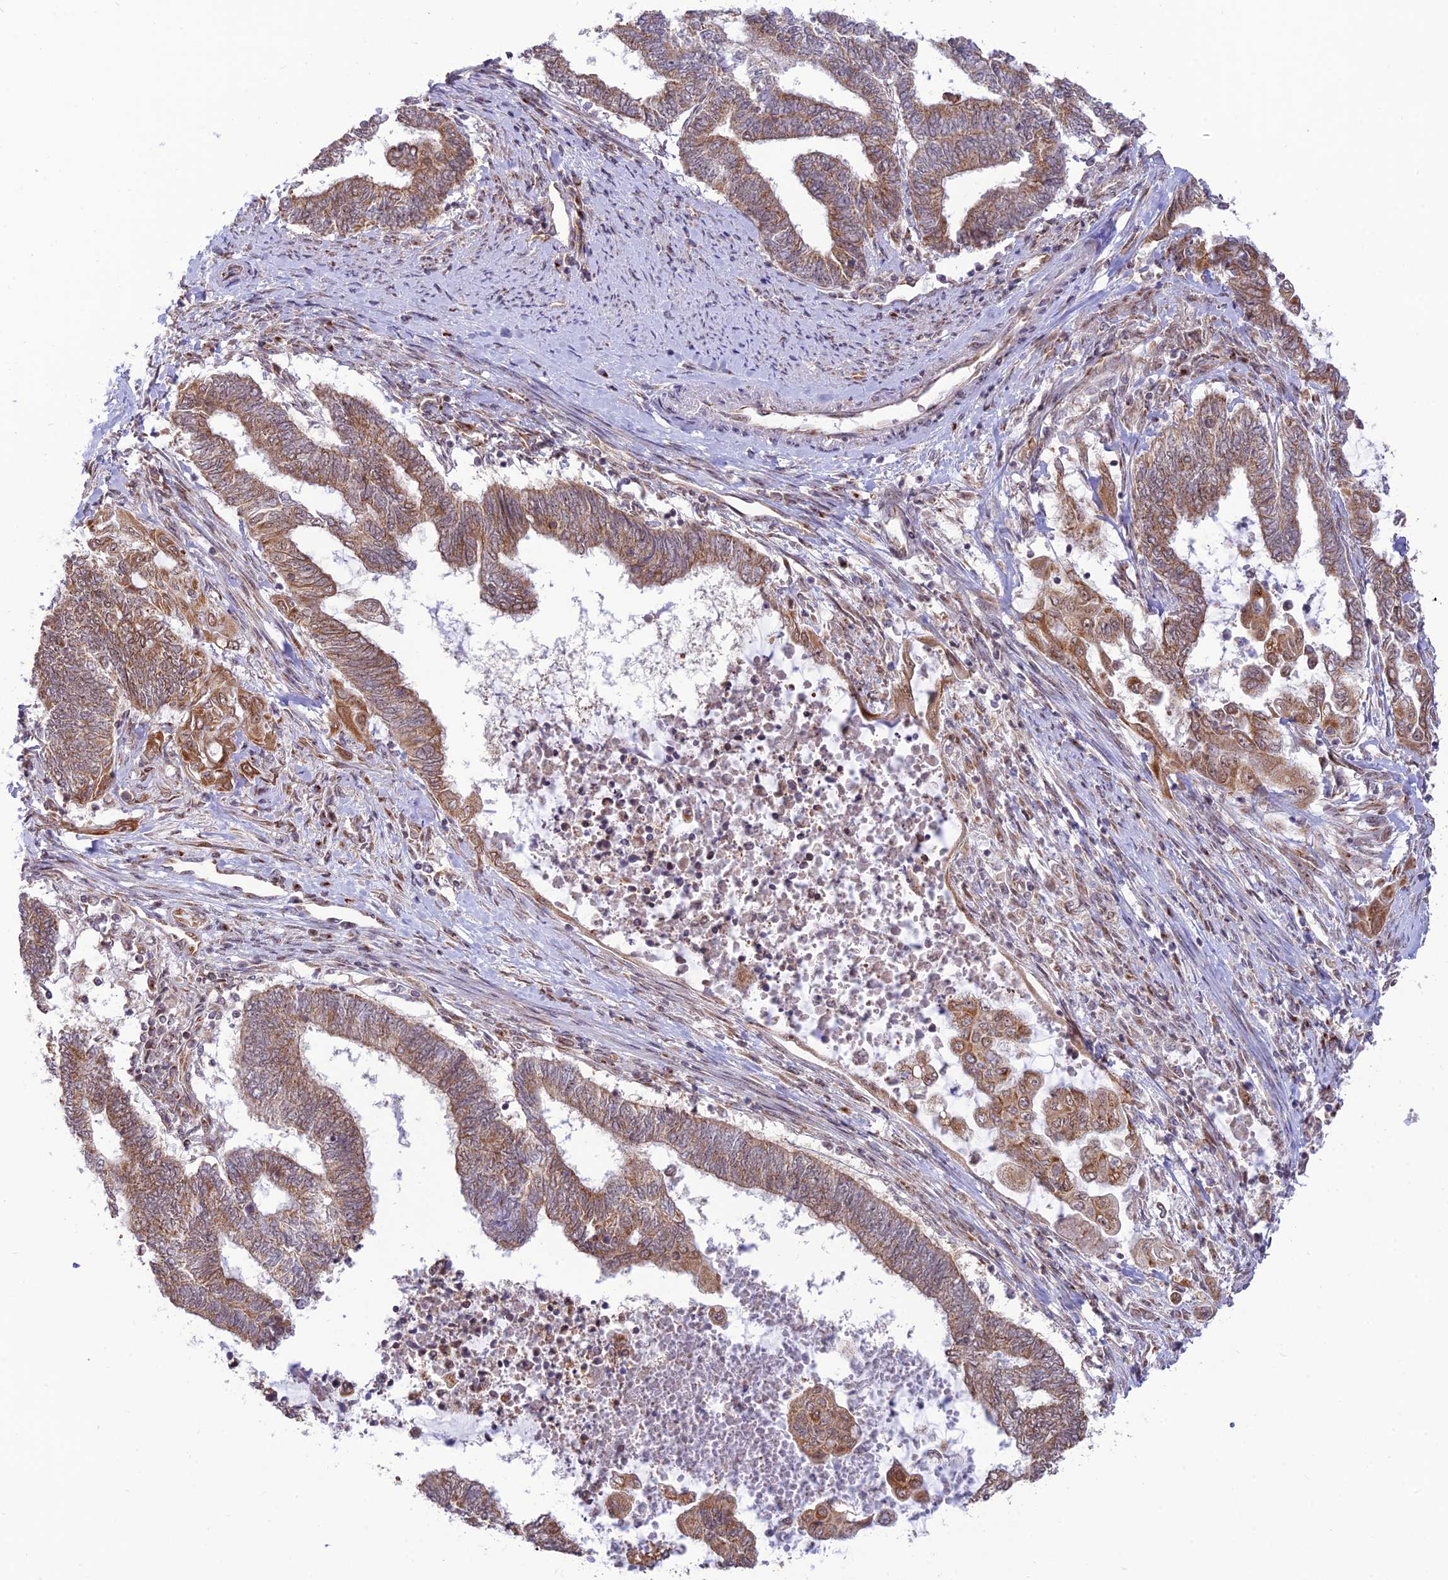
{"staining": {"intensity": "moderate", "quantity": ">75%", "location": "cytoplasmic/membranous"}, "tissue": "endometrial cancer", "cell_type": "Tumor cells", "image_type": "cancer", "snomed": [{"axis": "morphology", "description": "Adenocarcinoma, NOS"}, {"axis": "topography", "description": "Uterus"}, {"axis": "topography", "description": "Endometrium"}], "caption": "Immunohistochemical staining of endometrial adenocarcinoma demonstrates medium levels of moderate cytoplasmic/membranous staining in about >75% of tumor cells.", "gene": "GOLGA3", "patient": {"sex": "female", "age": 70}}